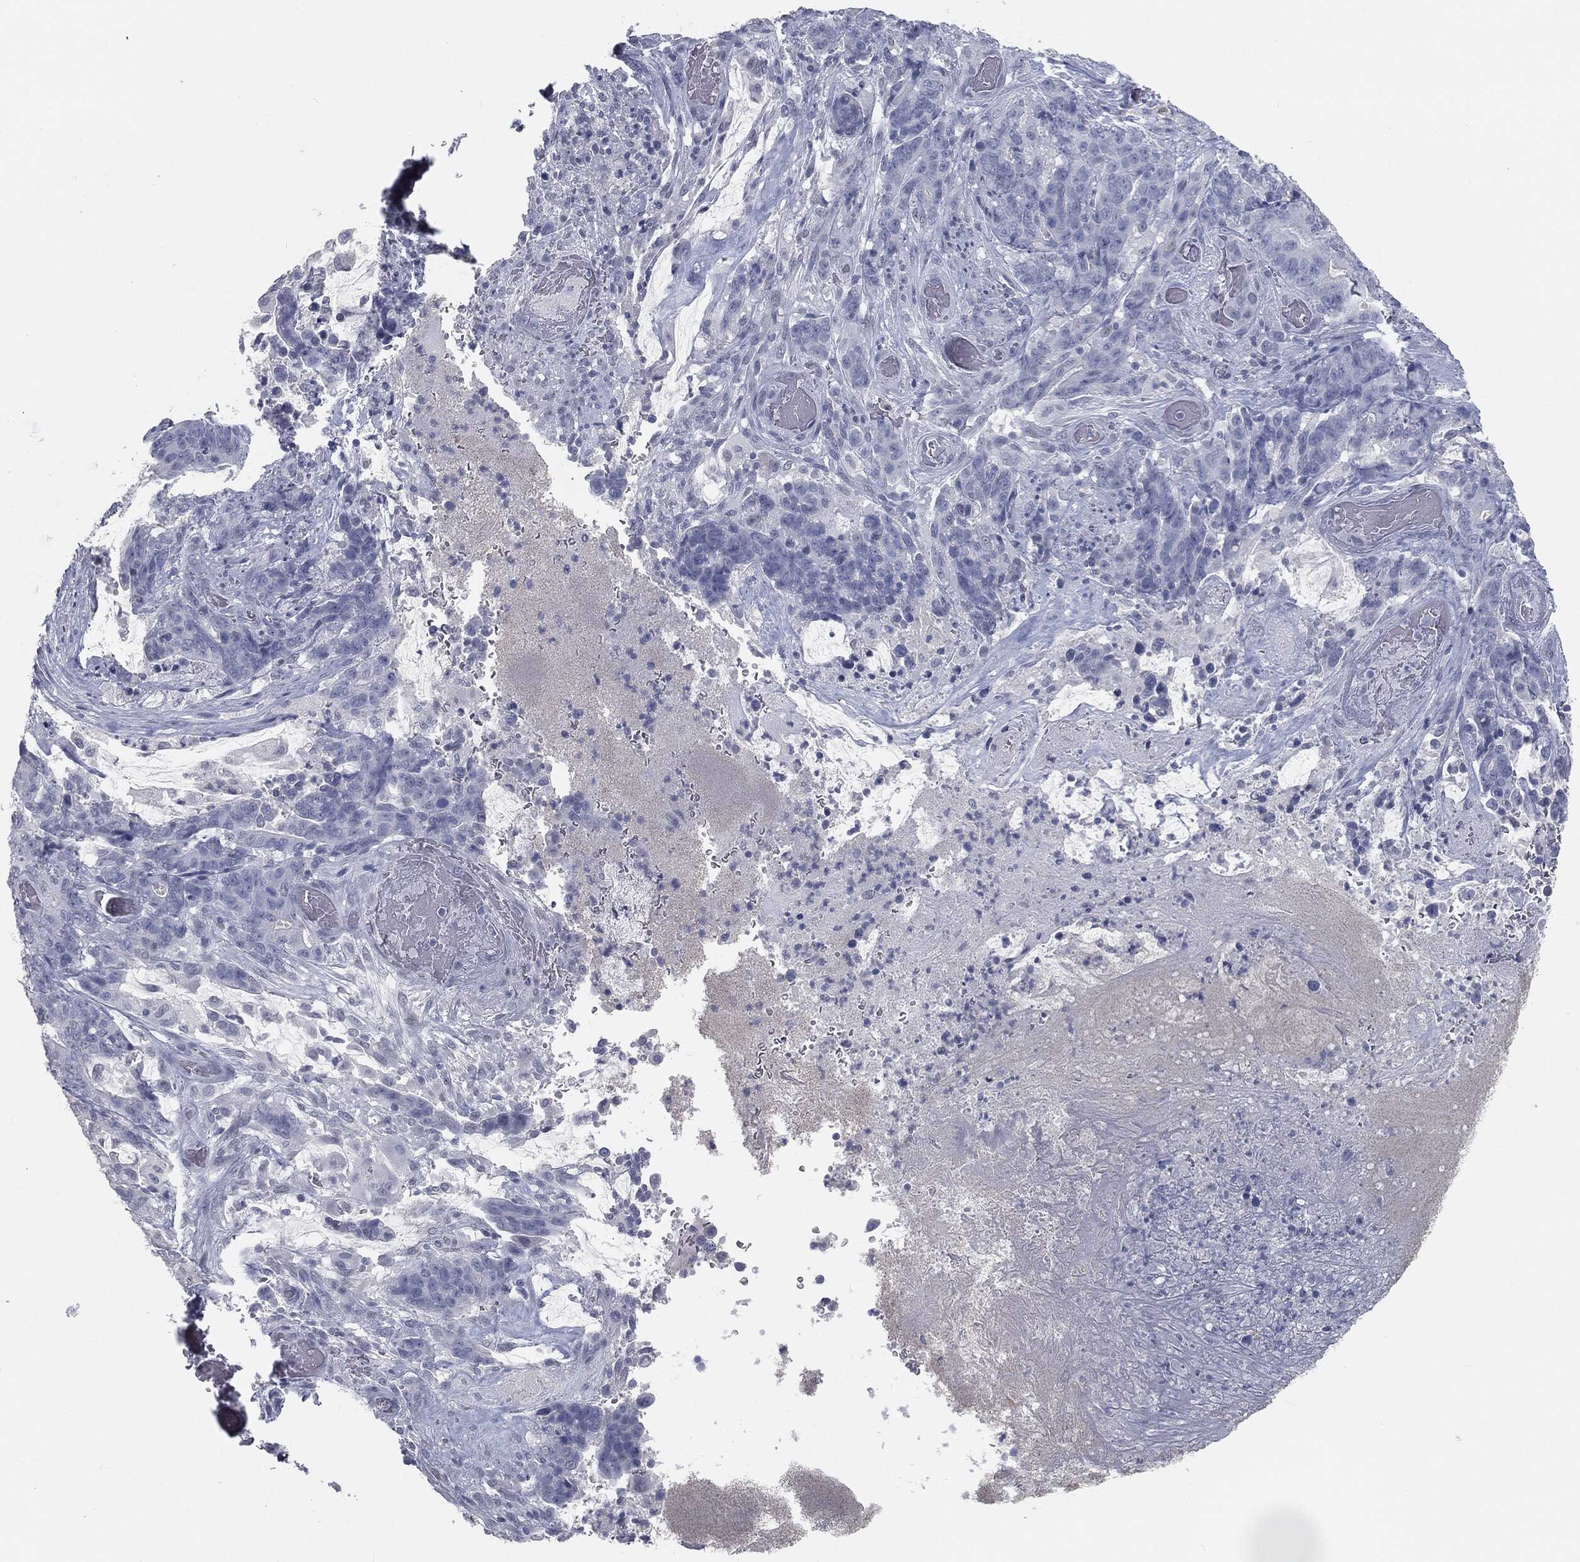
{"staining": {"intensity": "negative", "quantity": "none", "location": "none"}, "tissue": "stomach cancer", "cell_type": "Tumor cells", "image_type": "cancer", "snomed": [{"axis": "morphology", "description": "Normal tissue, NOS"}, {"axis": "morphology", "description": "Adenocarcinoma, NOS"}, {"axis": "topography", "description": "Stomach"}], "caption": "Tumor cells show no significant expression in stomach adenocarcinoma.", "gene": "PRAME", "patient": {"sex": "female", "age": 64}}